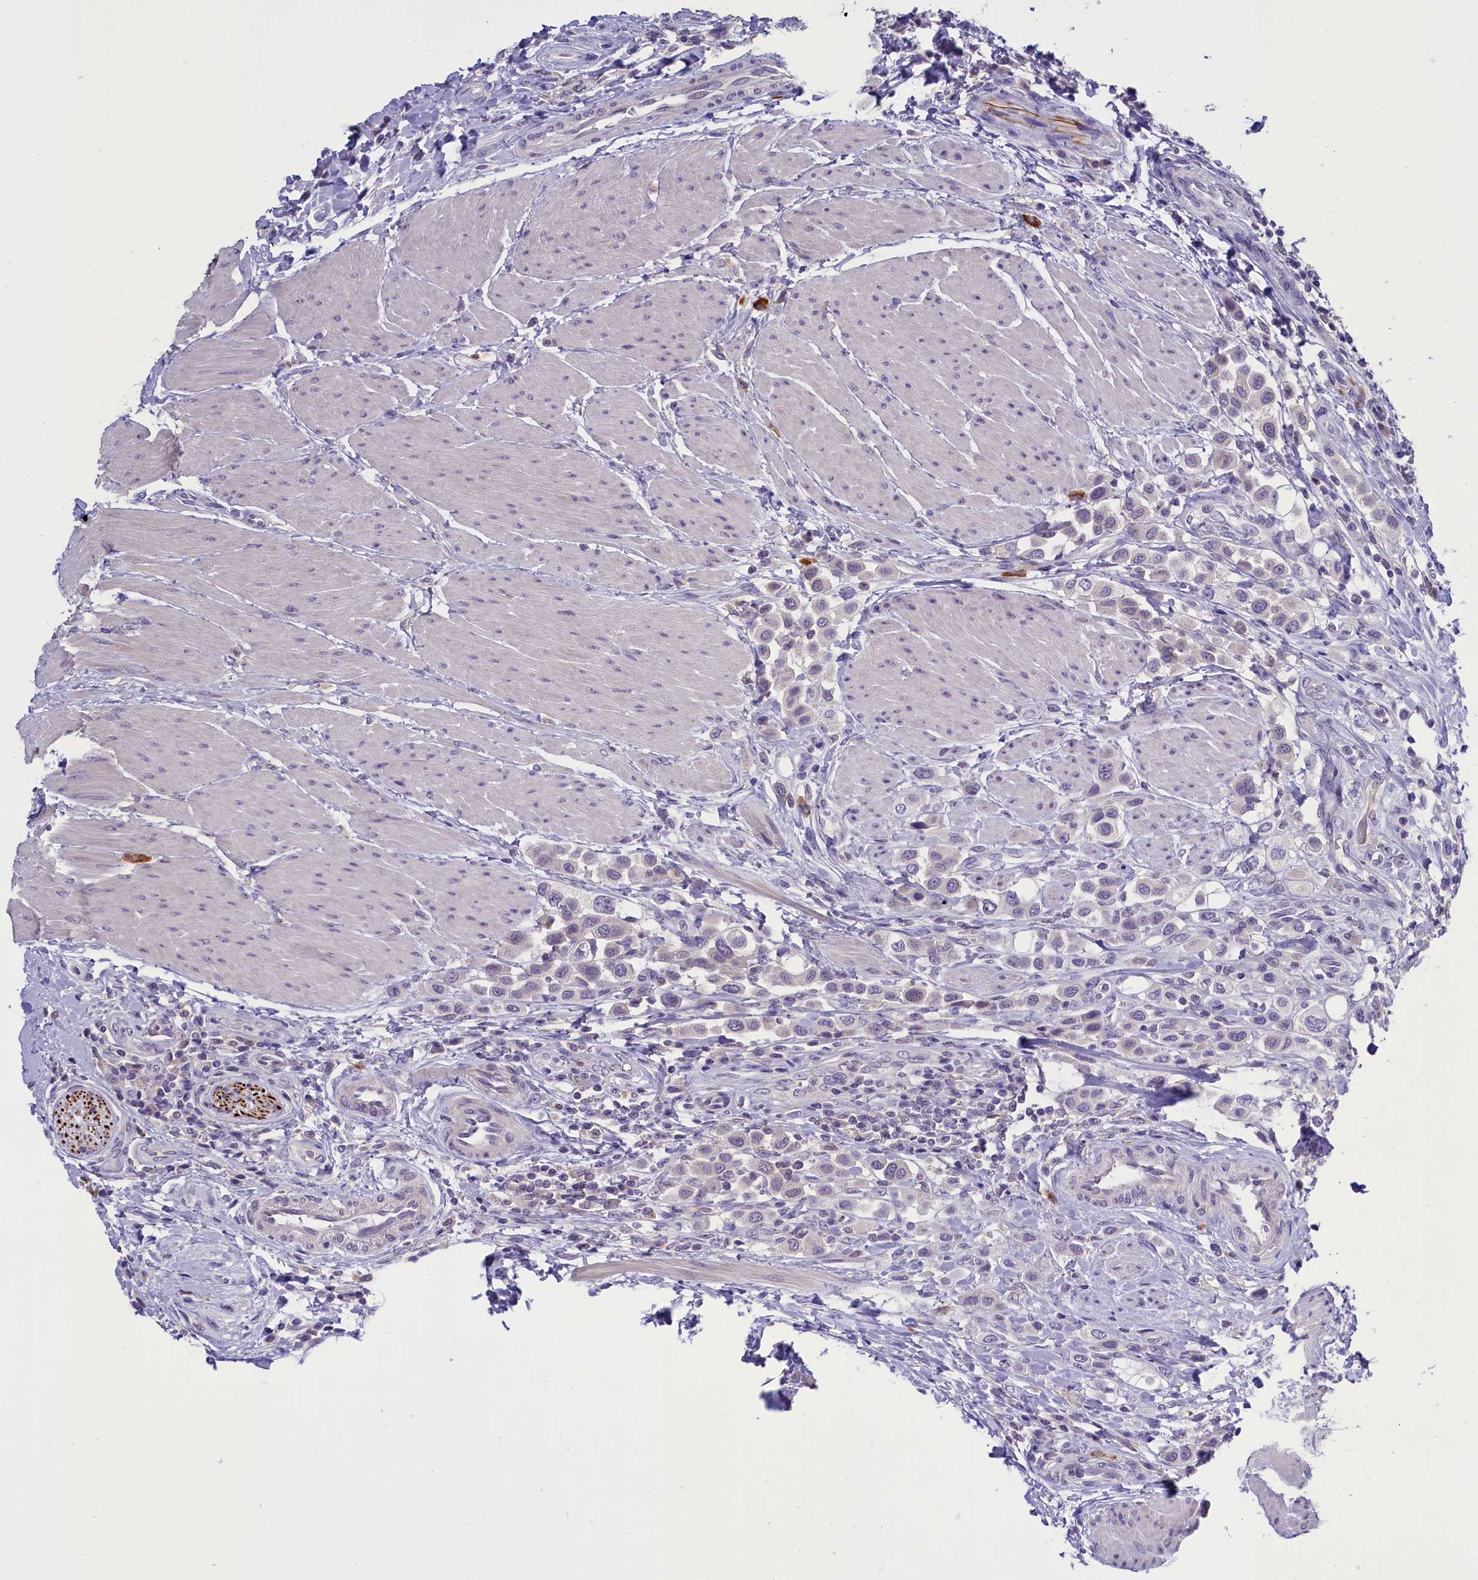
{"staining": {"intensity": "negative", "quantity": "none", "location": "none"}, "tissue": "urothelial cancer", "cell_type": "Tumor cells", "image_type": "cancer", "snomed": [{"axis": "morphology", "description": "Urothelial carcinoma, High grade"}, {"axis": "topography", "description": "Urinary bladder"}], "caption": "Immunohistochemistry of human urothelial carcinoma (high-grade) displays no staining in tumor cells.", "gene": "ENPP6", "patient": {"sex": "male", "age": 50}}